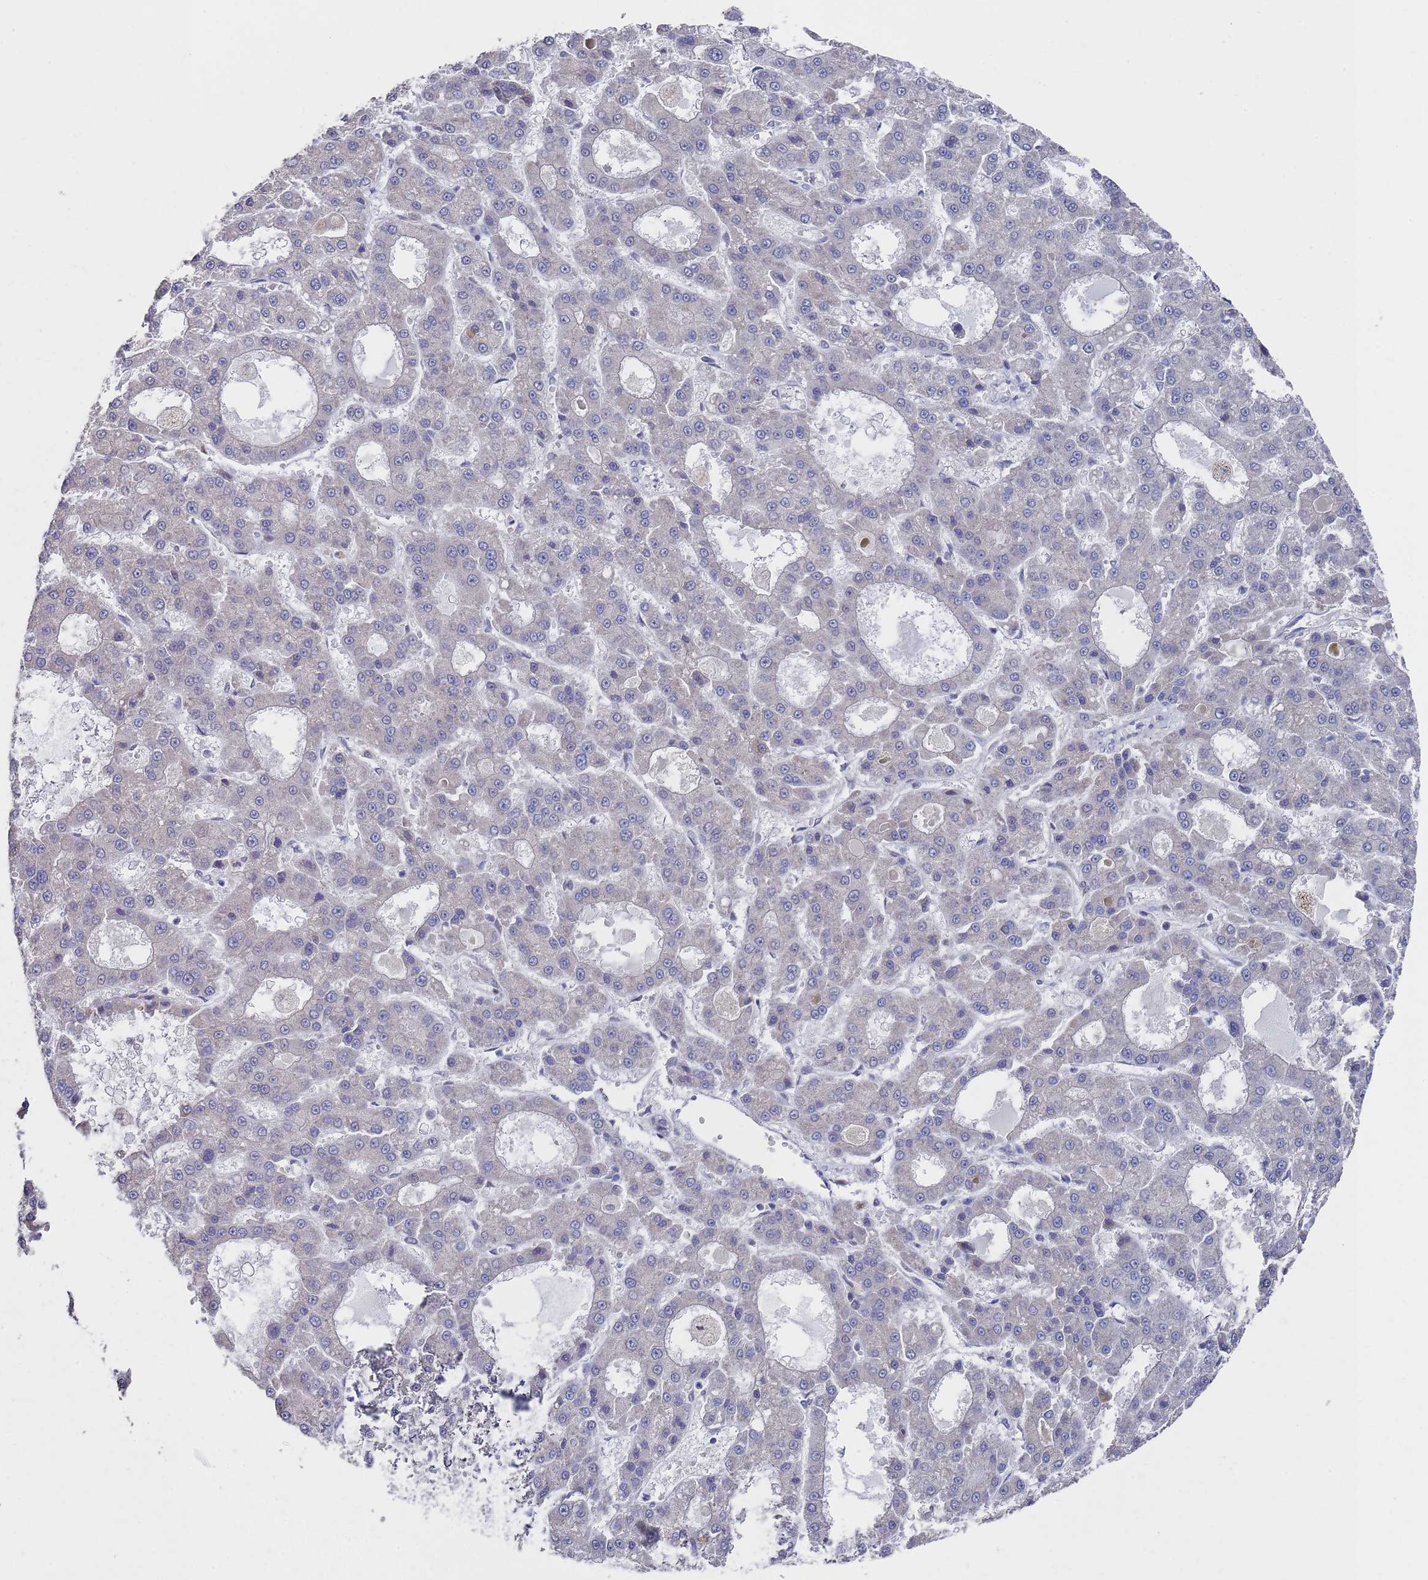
{"staining": {"intensity": "negative", "quantity": "none", "location": "none"}, "tissue": "liver cancer", "cell_type": "Tumor cells", "image_type": "cancer", "snomed": [{"axis": "morphology", "description": "Carcinoma, Hepatocellular, NOS"}, {"axis": "topography", "description": "Liver"}], "caption": "The micrograph demonstrates no significant staining in tumor cells of liver cancer (hepatocellular carcinoma).", "gene": "COPS6", "patient": {"sex": "male", "age": 70}}